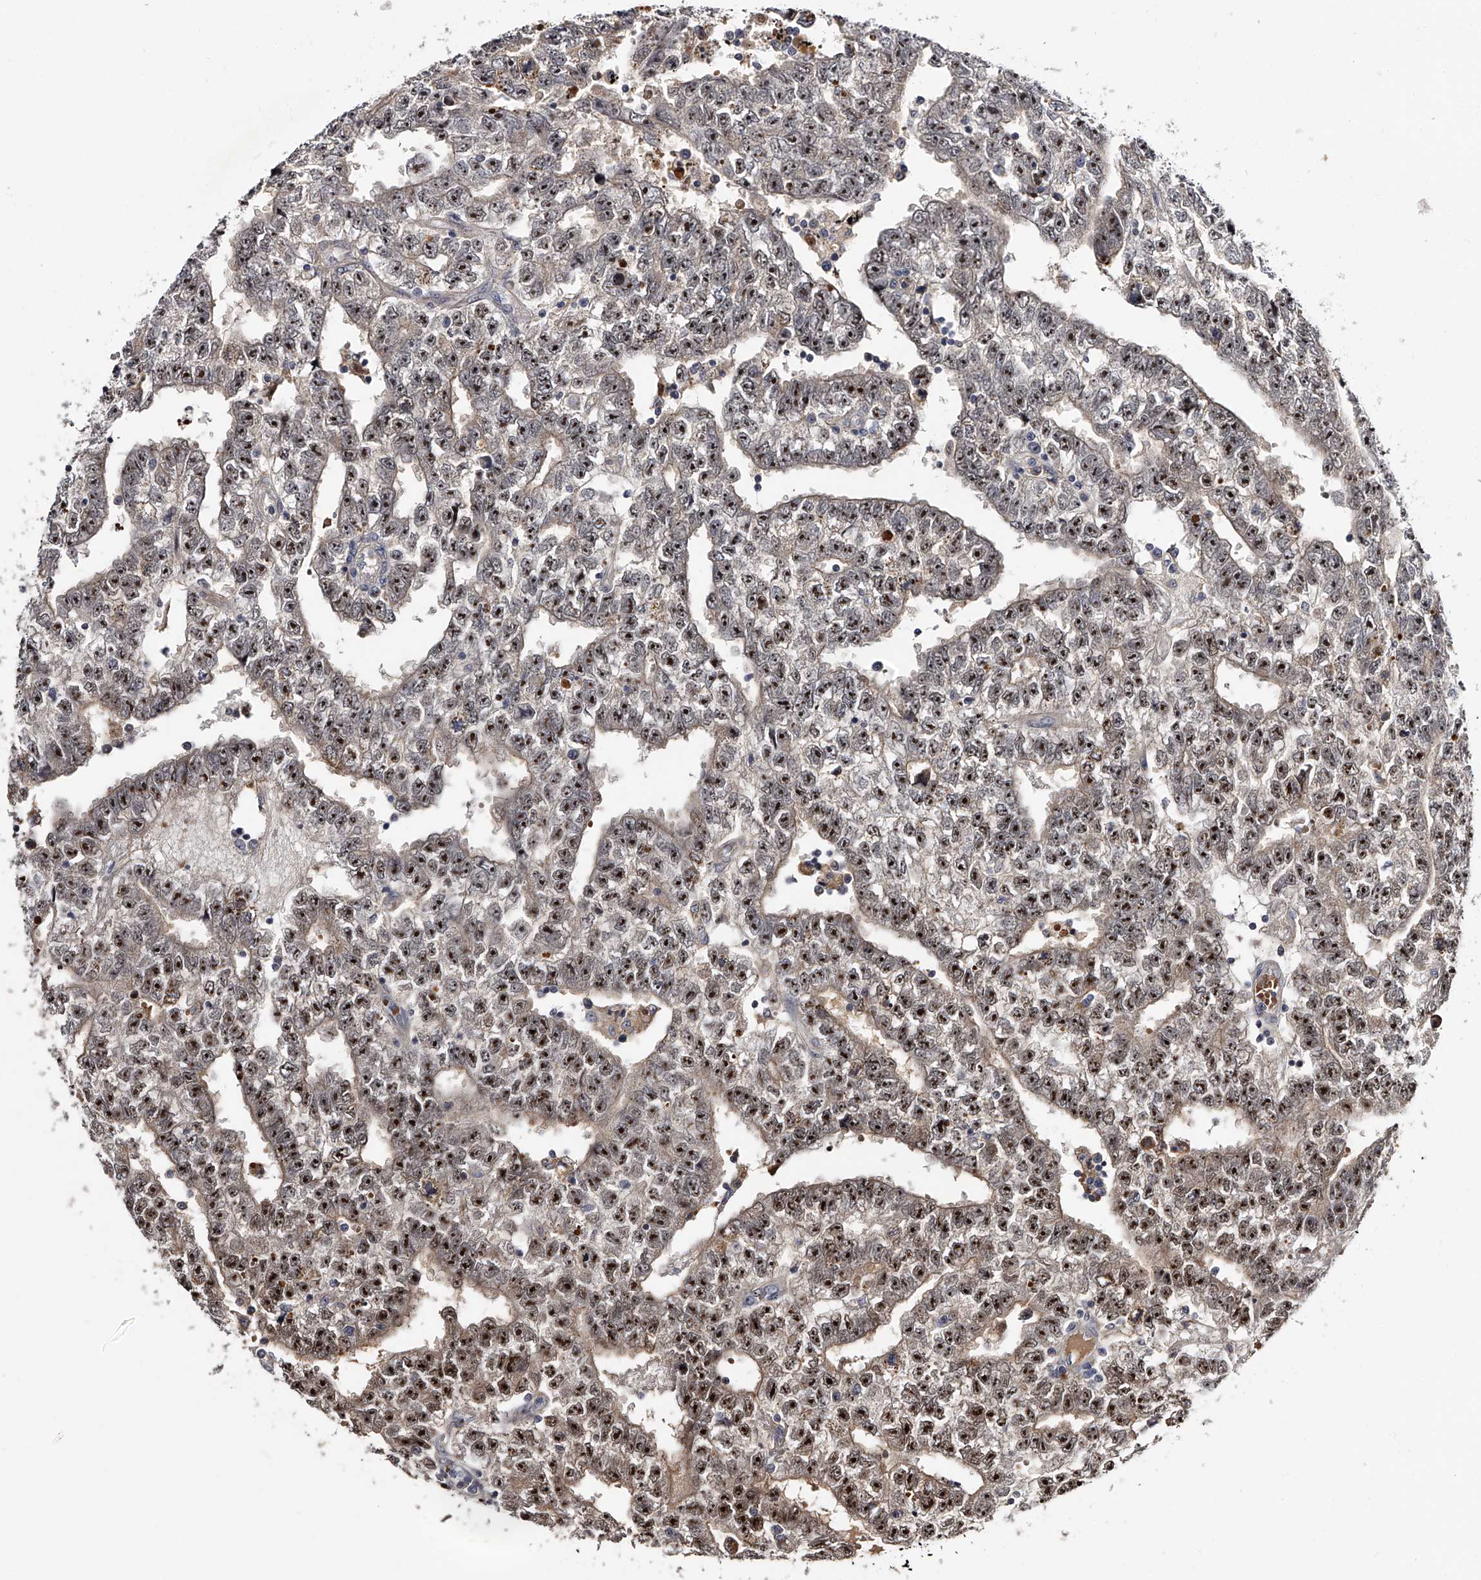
{"staining": {"intensity": "strong", "quantity": "25%-75%", "location": "nuclear"}, "tissue": "testis cancer", "cell_type": "Tumor cells", "image_type": "cancer", "snomed": [{"axis": "morphology", "description": "Carcinoma, Embryonal, NOS"}, {"axis": "topography", "description": "Testis"}], "caption": "An image showing strong nuclear expression in about 25%-75% of tumor cells in embryonal carcinoma (testis), as visualized by brown immunohistochemical staining.", "gene": "MDN1", "patient": {"sex": "male", "age": 25}}